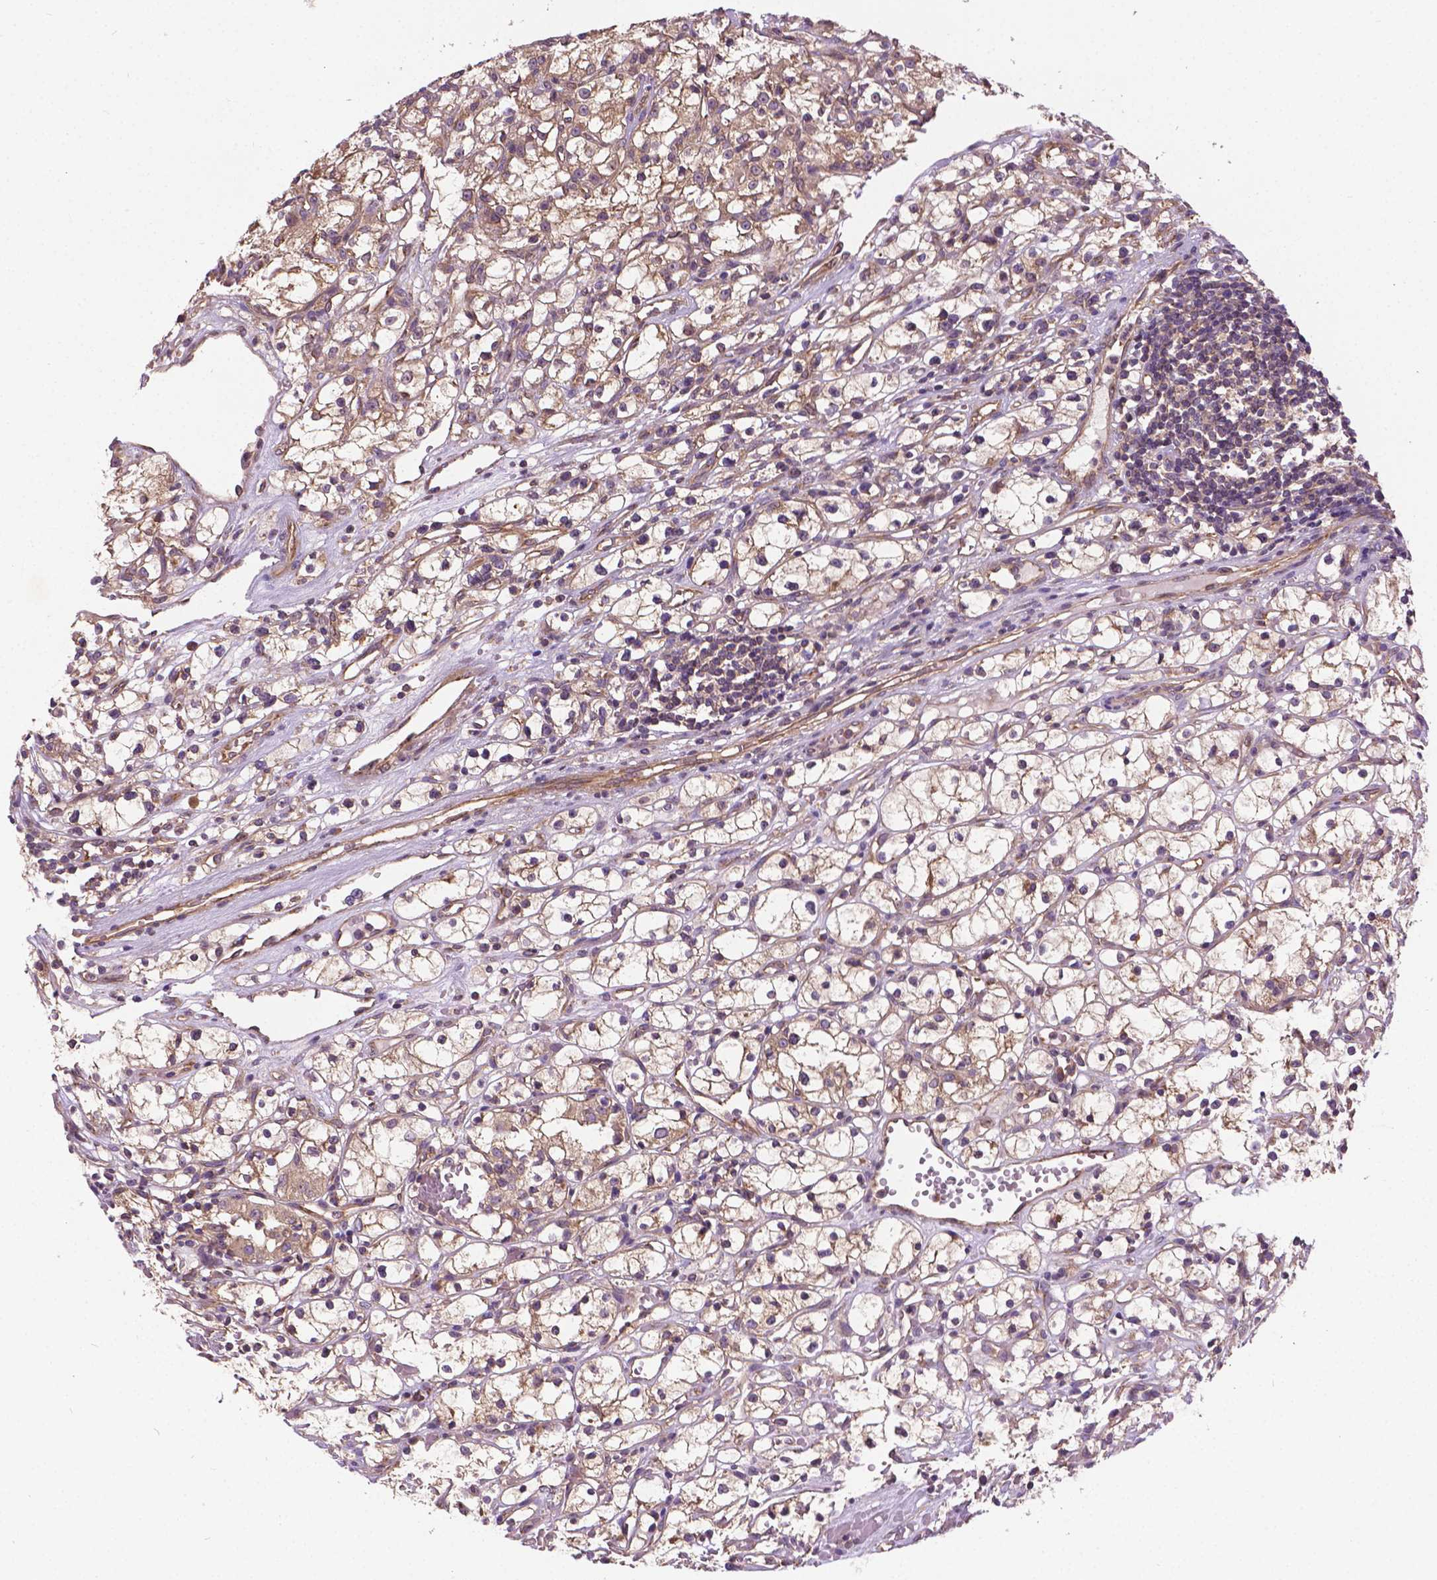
{"staining": {"intensity": "weak", "quantity": "25%-75%", "location": "cytoplasmic/membranous"}, "tissue": "renal cancer", "cell_type": "Tumor cells", "image_type": "cancer", "snomed": [{"axis": "morphology", "description": "Adenocarcinoma, NOS"}, {"axis": "topography", "description": "Kidney"}], "caption": "Protein analysis of renal adenocarcinoma tissue shows weak cytoplasmic/membranous staining in about 25%-75% of tumor cells.", "gene": "MZT1", "patient": {"sex": "female", "age": 59}}